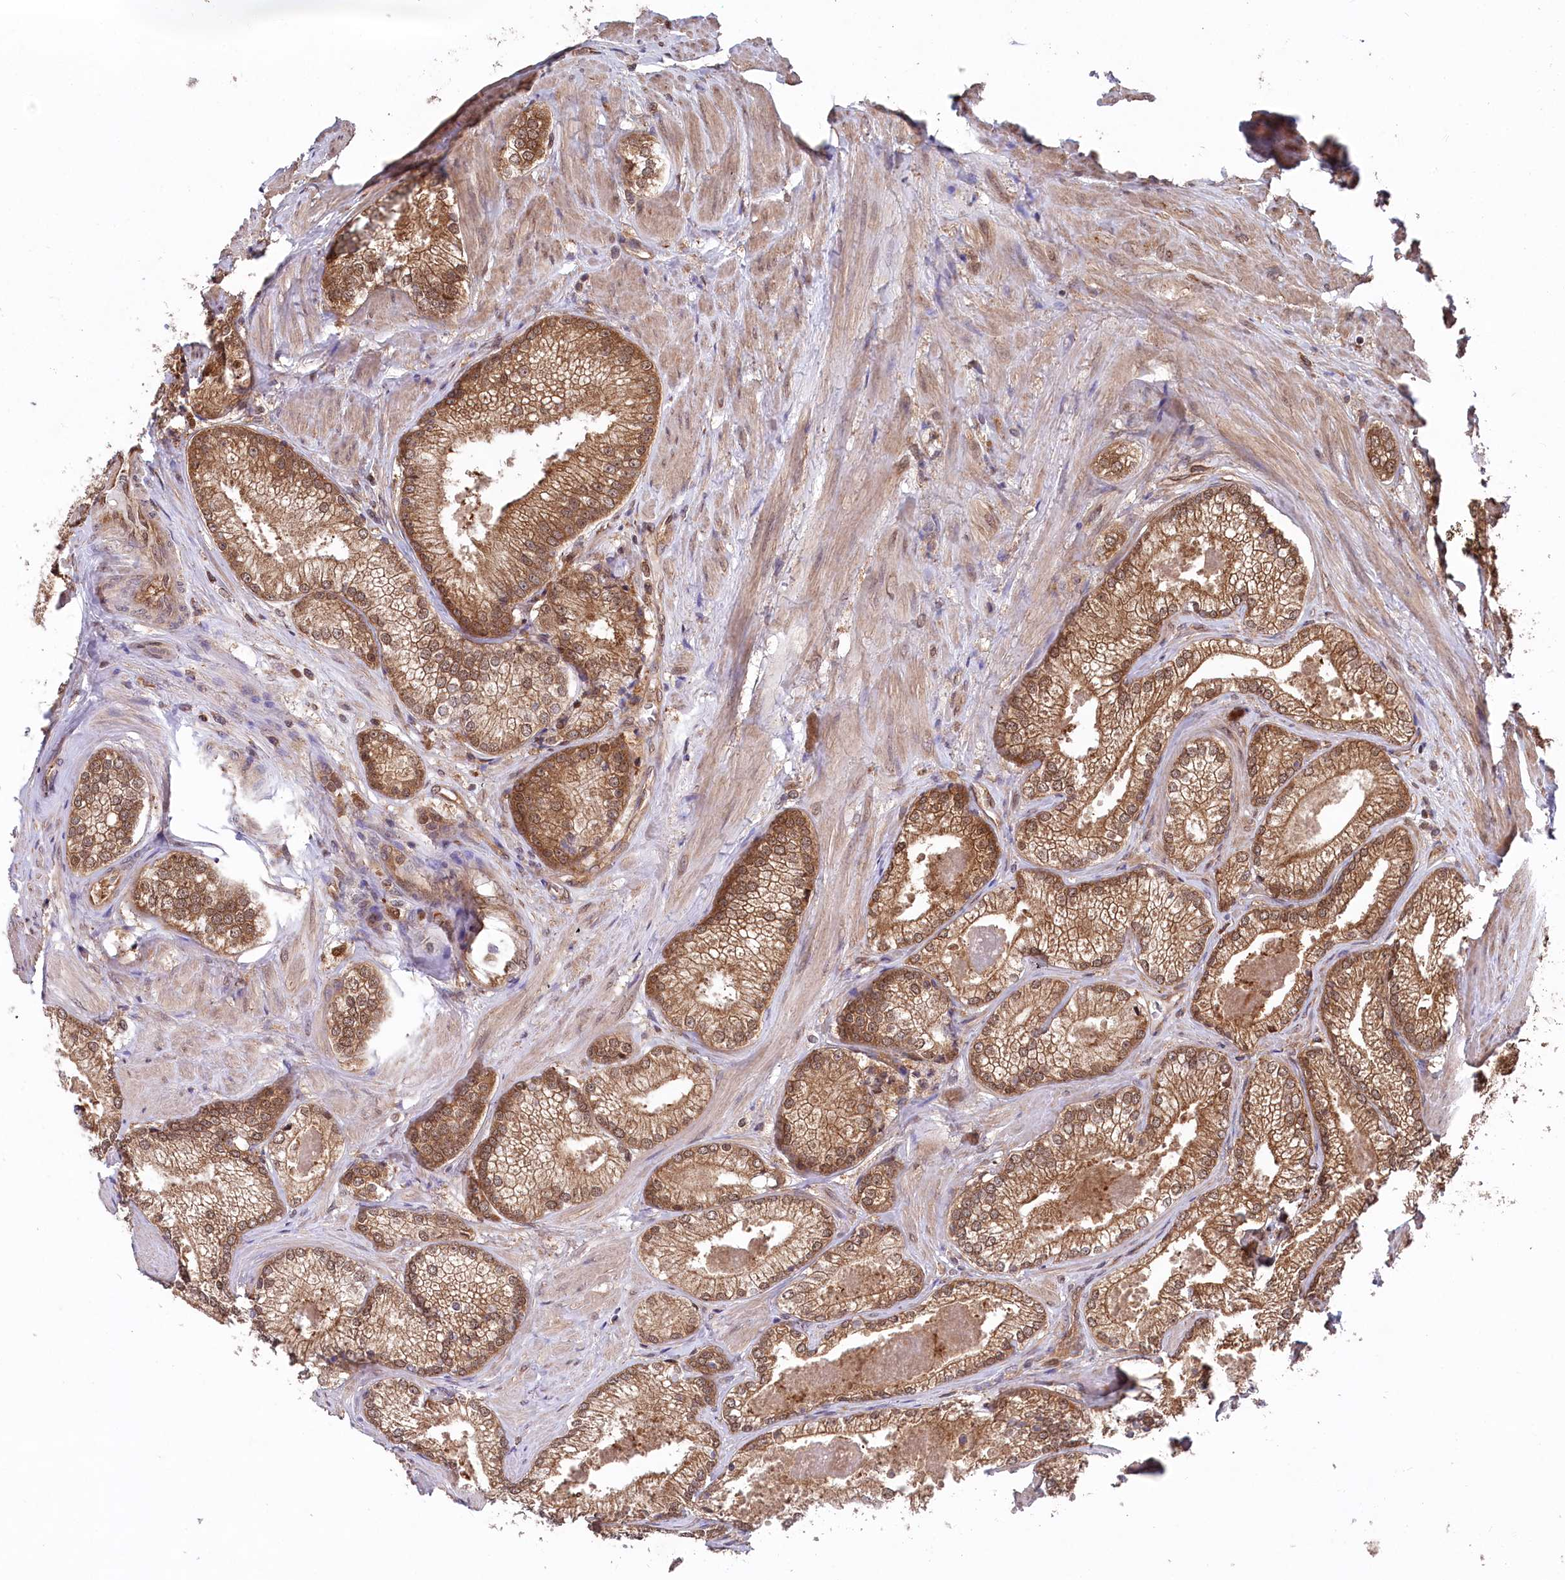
{"staining": {"intensity": "moderate", "quantity": ">75%", "location": "cytoplasmic/membranous,nuclear"}, "tissue": "prostate cancer", "cell_type": "Tumor cells", "image_type": "cancer", "snomed": [{"axis": "morphology", "description": "Adenocarcinoma, High grade"}, {"axis": "topography", "description": "Prostate"}], "caption": "Immunohistochemistry (IHC) (DAB (3,3'-diaminobenzidine)) staining of human prostate adenocarcinoma (high-grade) exhibits moderate cytoplasmic/membranous and nuclear protein staining in about >75% of tumor cells.", "gene": "PSMA1", "patient": {"sex": "male", "age": 66}}